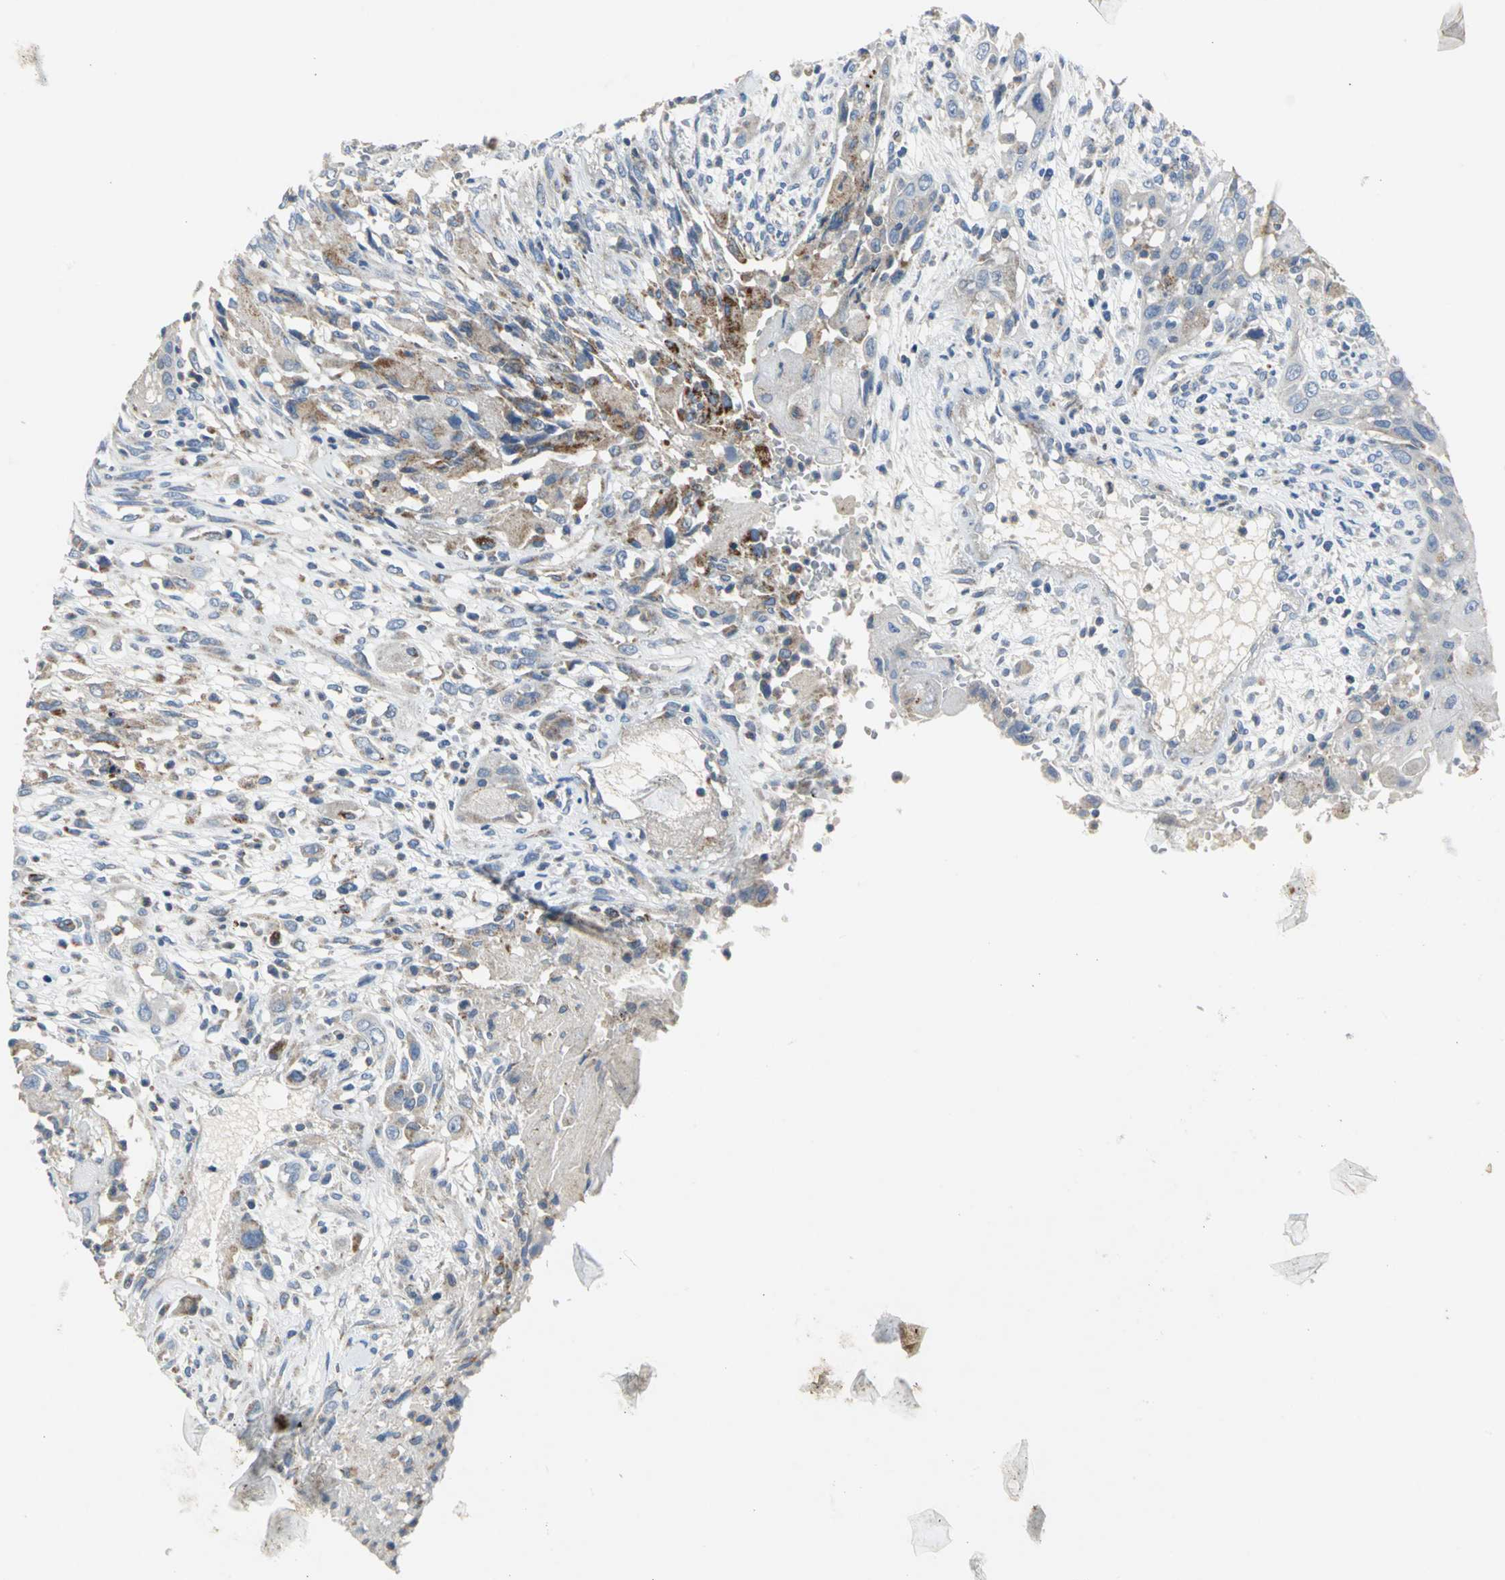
{"staining": {"intensity": "weak", "quantity": "25%-75%", "location": "cytoplasmic/membranous"}, "tissue": "head and neck cancer", "cell_type": "Tumor cells", "image_type": "cancer", "snomed": [{"axis": "morphology", "description": "Necrosis, NOS"}, {"axis": "morphology", "description": "Neoplasm, malignant, NOS"}, {"axis": "topography", "description": "Salivary gland"}, {"axis": "topography", "description": "Head-Neck"}], "caption": "Immunohistochemistry (IHC) (DAB (3,3'-diaminobenzidine)) staining of human neoplasm (malignant) (head and neck) displays weak cytoplasmic/membranous protein expression in approximately 25%-75% of tumor cells.", "gene": "SPPL2B", "patient": {"sex": "male", "age": 43}}